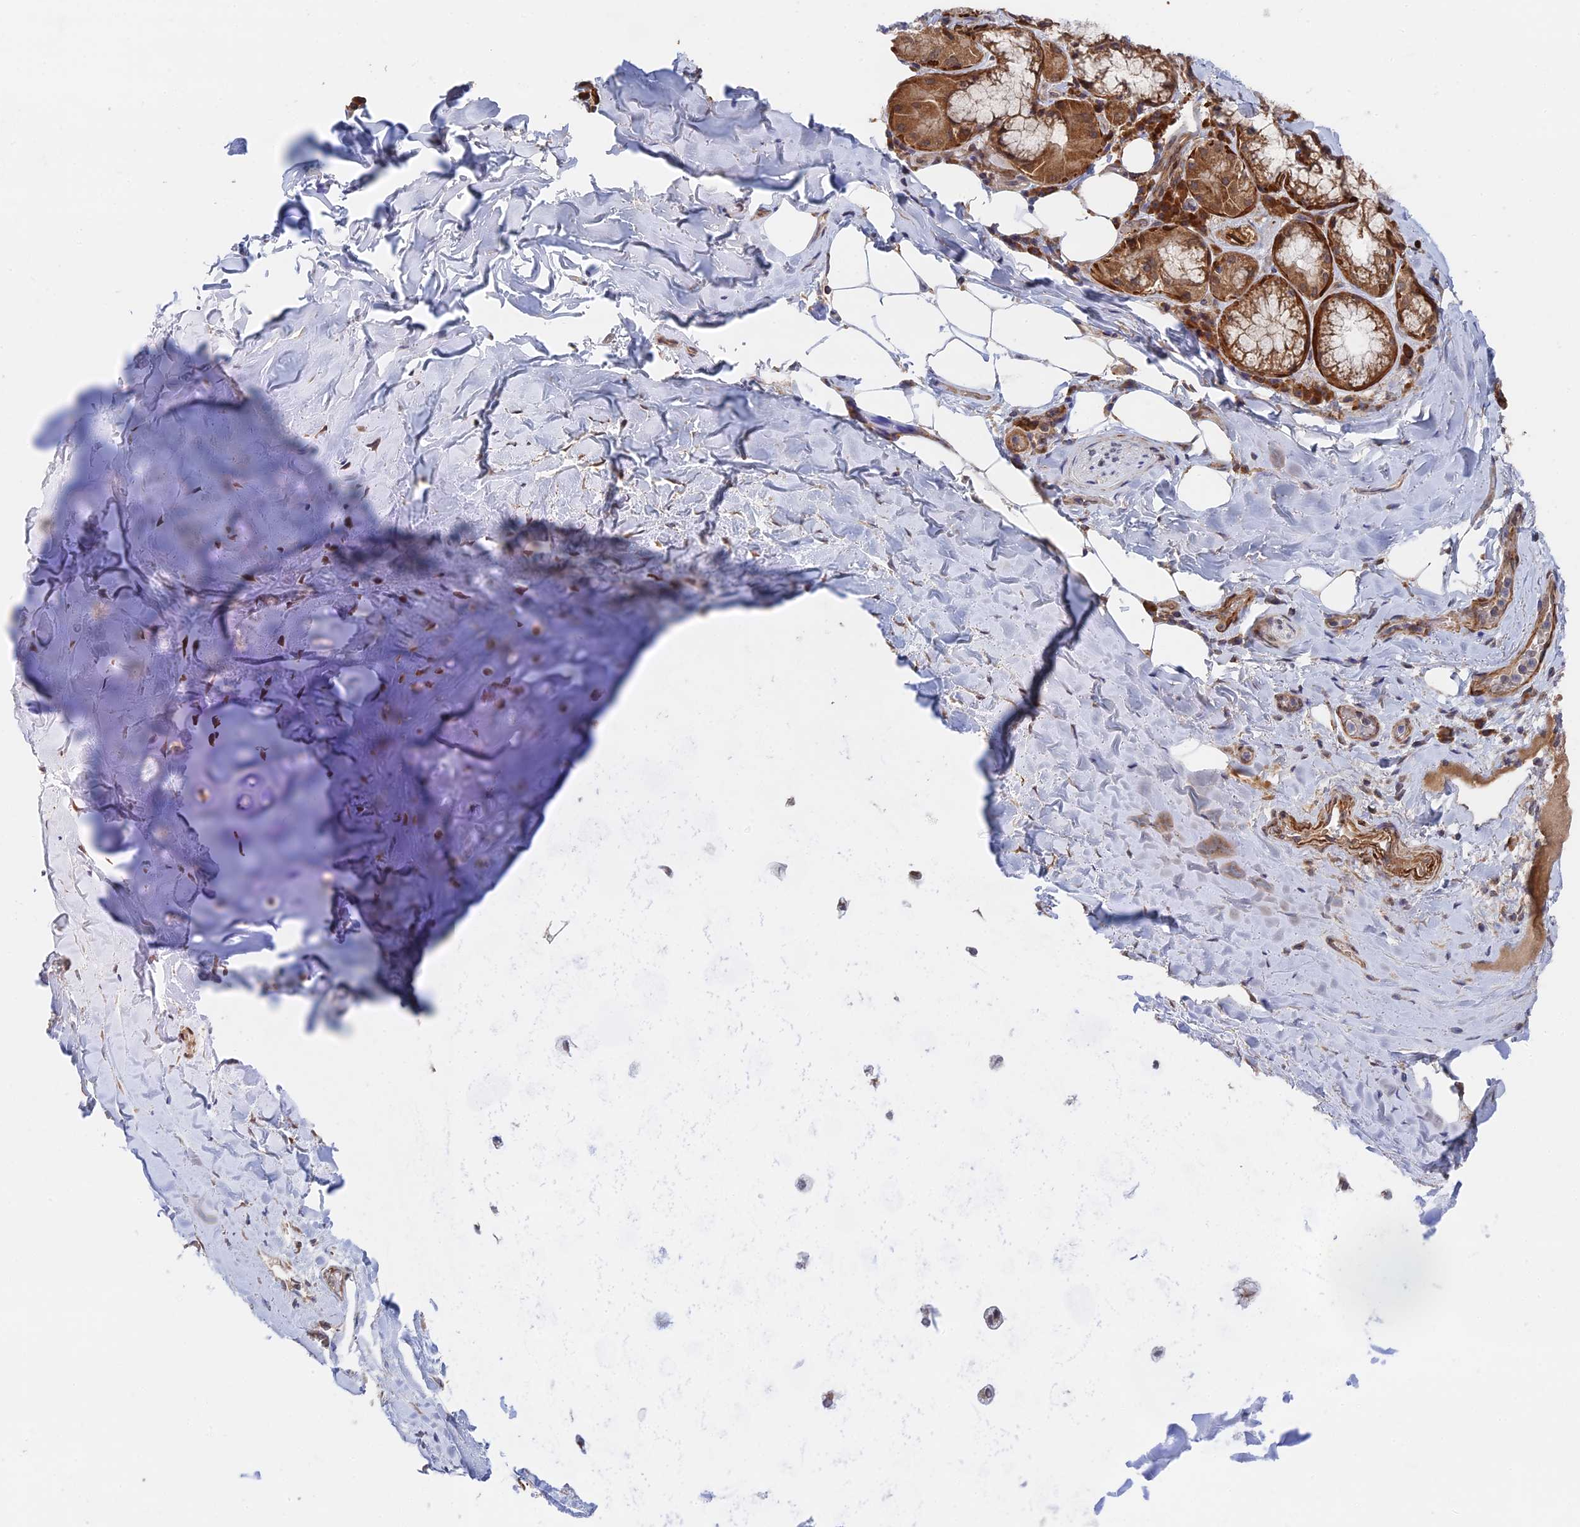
{"staining": {"intensity": "negative", "quantity": "none", "location": "none"}, "tissue": "adipose tissue", "cell_type": "Adipocytes", "image_type": "normal", "snomed": [{"axis": "morphology", "description": "Normal tissue, NOS"}, {"axis": "topography", "description": "Lymph node"}, {"axis": "topography", "description": "Cartilage tissue"}, {"axis": "topography", "description": "Bronchus"}], "caption": "Immunohistochemistry (IHC) histopathology image of benign adipose tissue: adipose tissue stained with DAB (3,3'-diaminobenzidine) reveals no significant protein staining in adipocytes.", "gene": "ZNF320", "patient": {"sex": "male", "age": 63}}